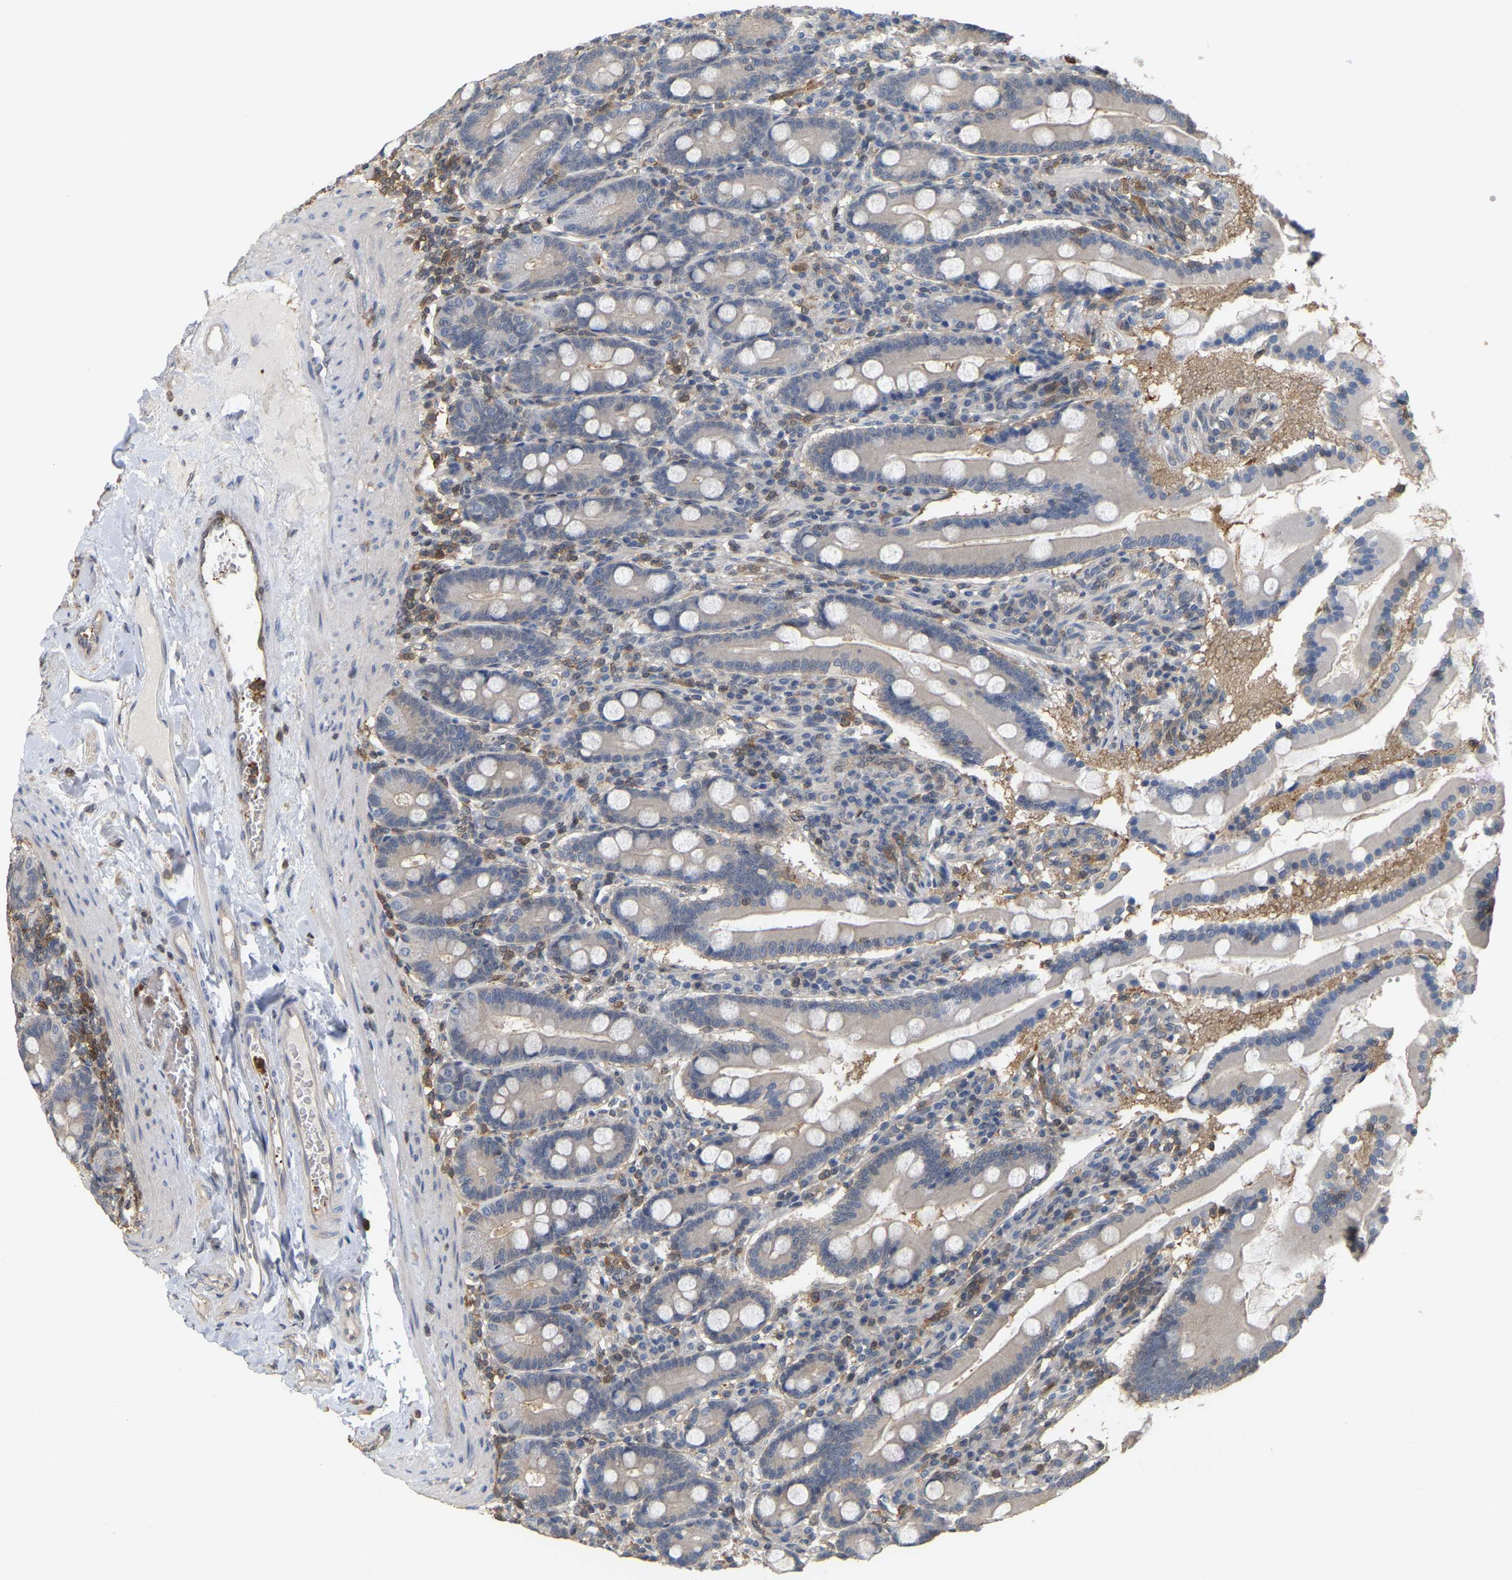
{"staining": {"intensity": "weak", "quantity": "<25%", "location": "cytoplasmic/membranous"}, "tissue": "duodenum", "cell_type": "Glandular cells", "image_type": "normal", "snomed": [{"axis": "morphology", "description": "Normal tissue, NOS"}, {"axis": "topography", "description": "Duodenum"}], "caption": "Protein analysis of normal duodenum demonstrates no significant positivity in glandular cells. (IHC, brightfield microscopy, high magnification).", "gene": "MTPN", "patient": {"sex": "male", "age": 50}}